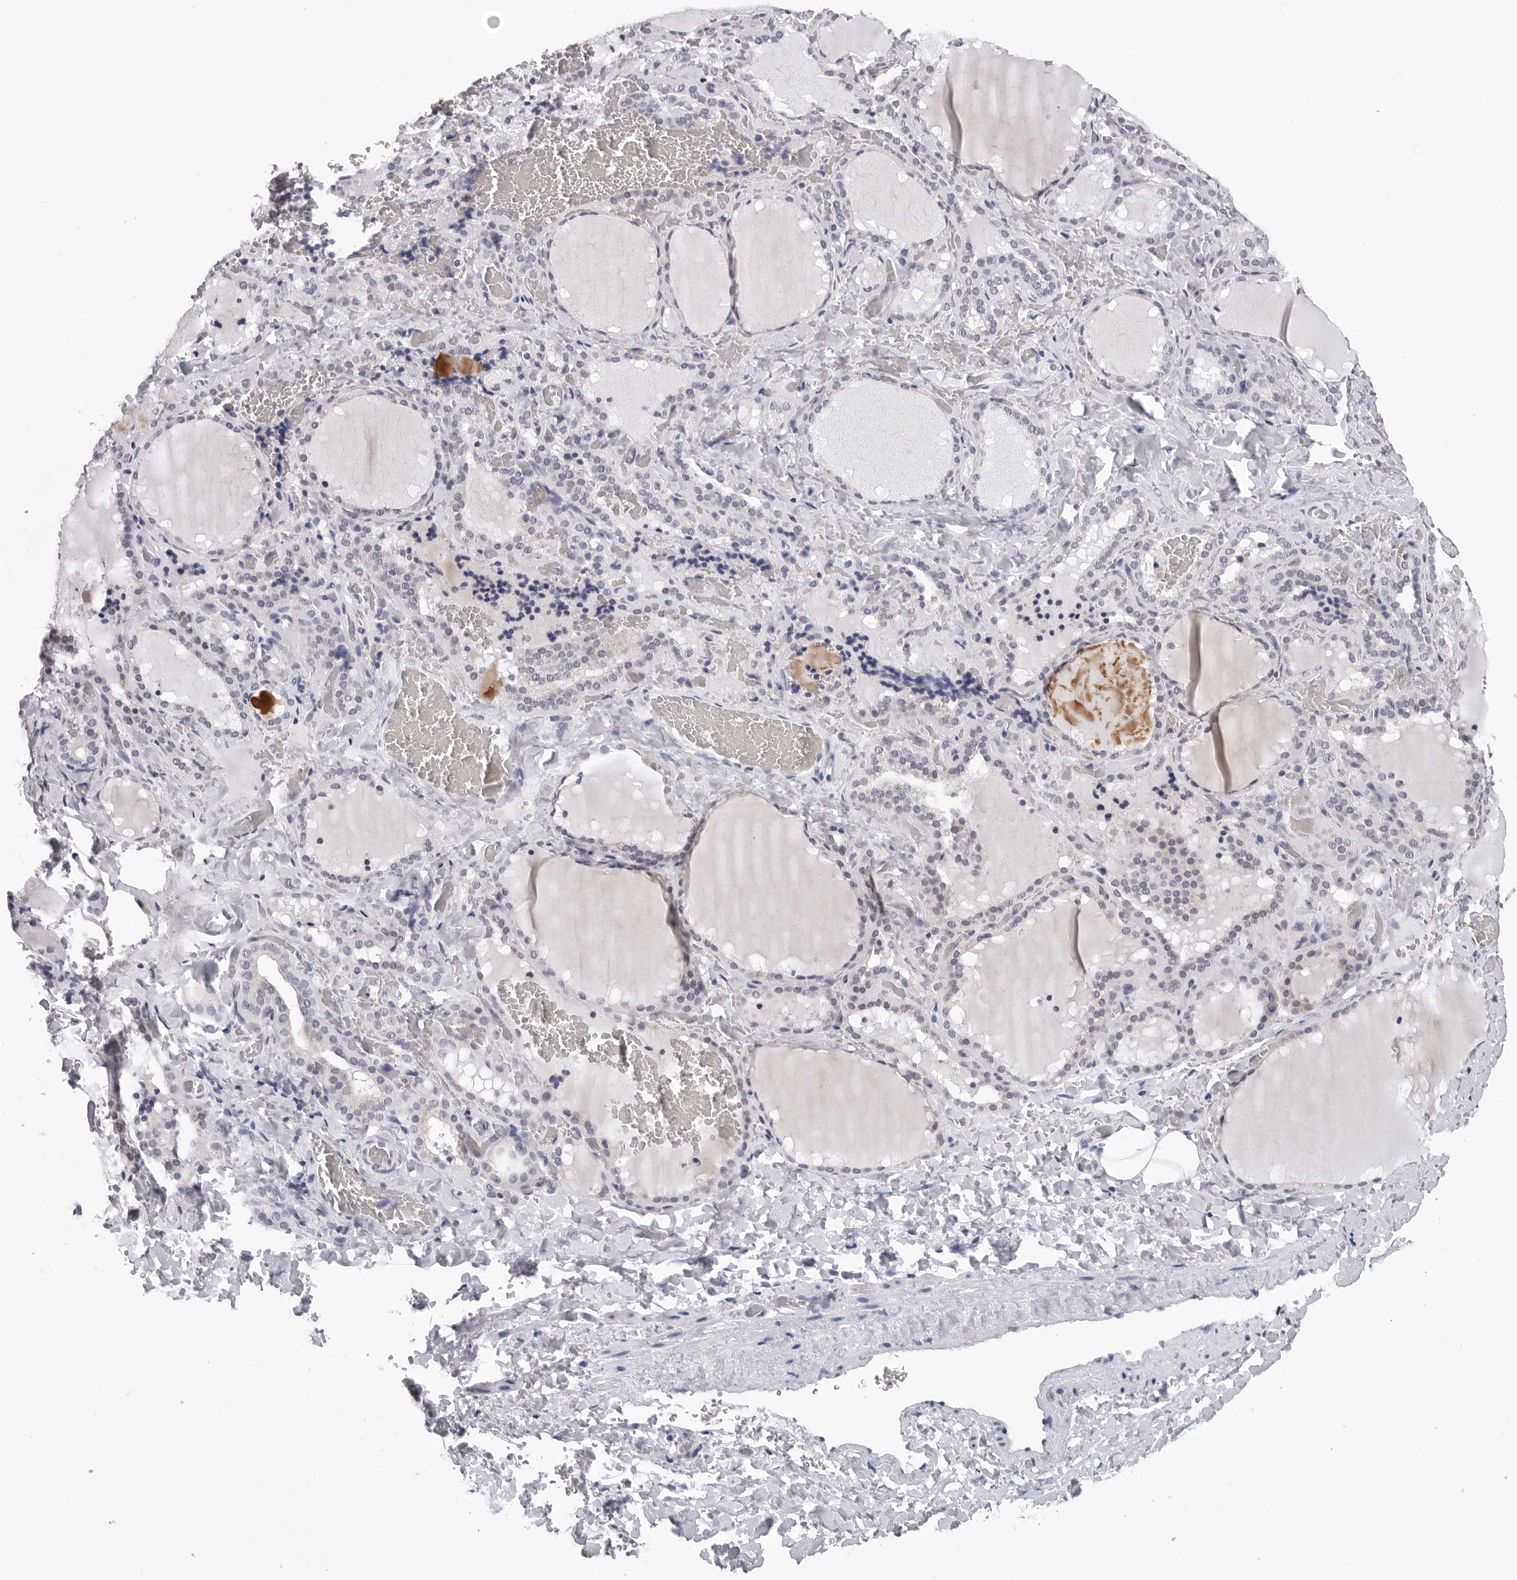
{"staining": {"intensity": "negative", "quantity": "none", "location": "none"}, "tissue": "thyroid gland", "cell_type": "Glandular cells", "image_type": "normal", "snomed": [{"axis": "morphology", "description": "Normal tissue, NOS"}, {"axis": "topography", "description": "Thyroid gland"}], "caption": "Human thyroid gland stained for a protein using IHC shows no expression in glandular cells.", "gene": "GNL2", "patient": {"sex": "female", "age": 22}}